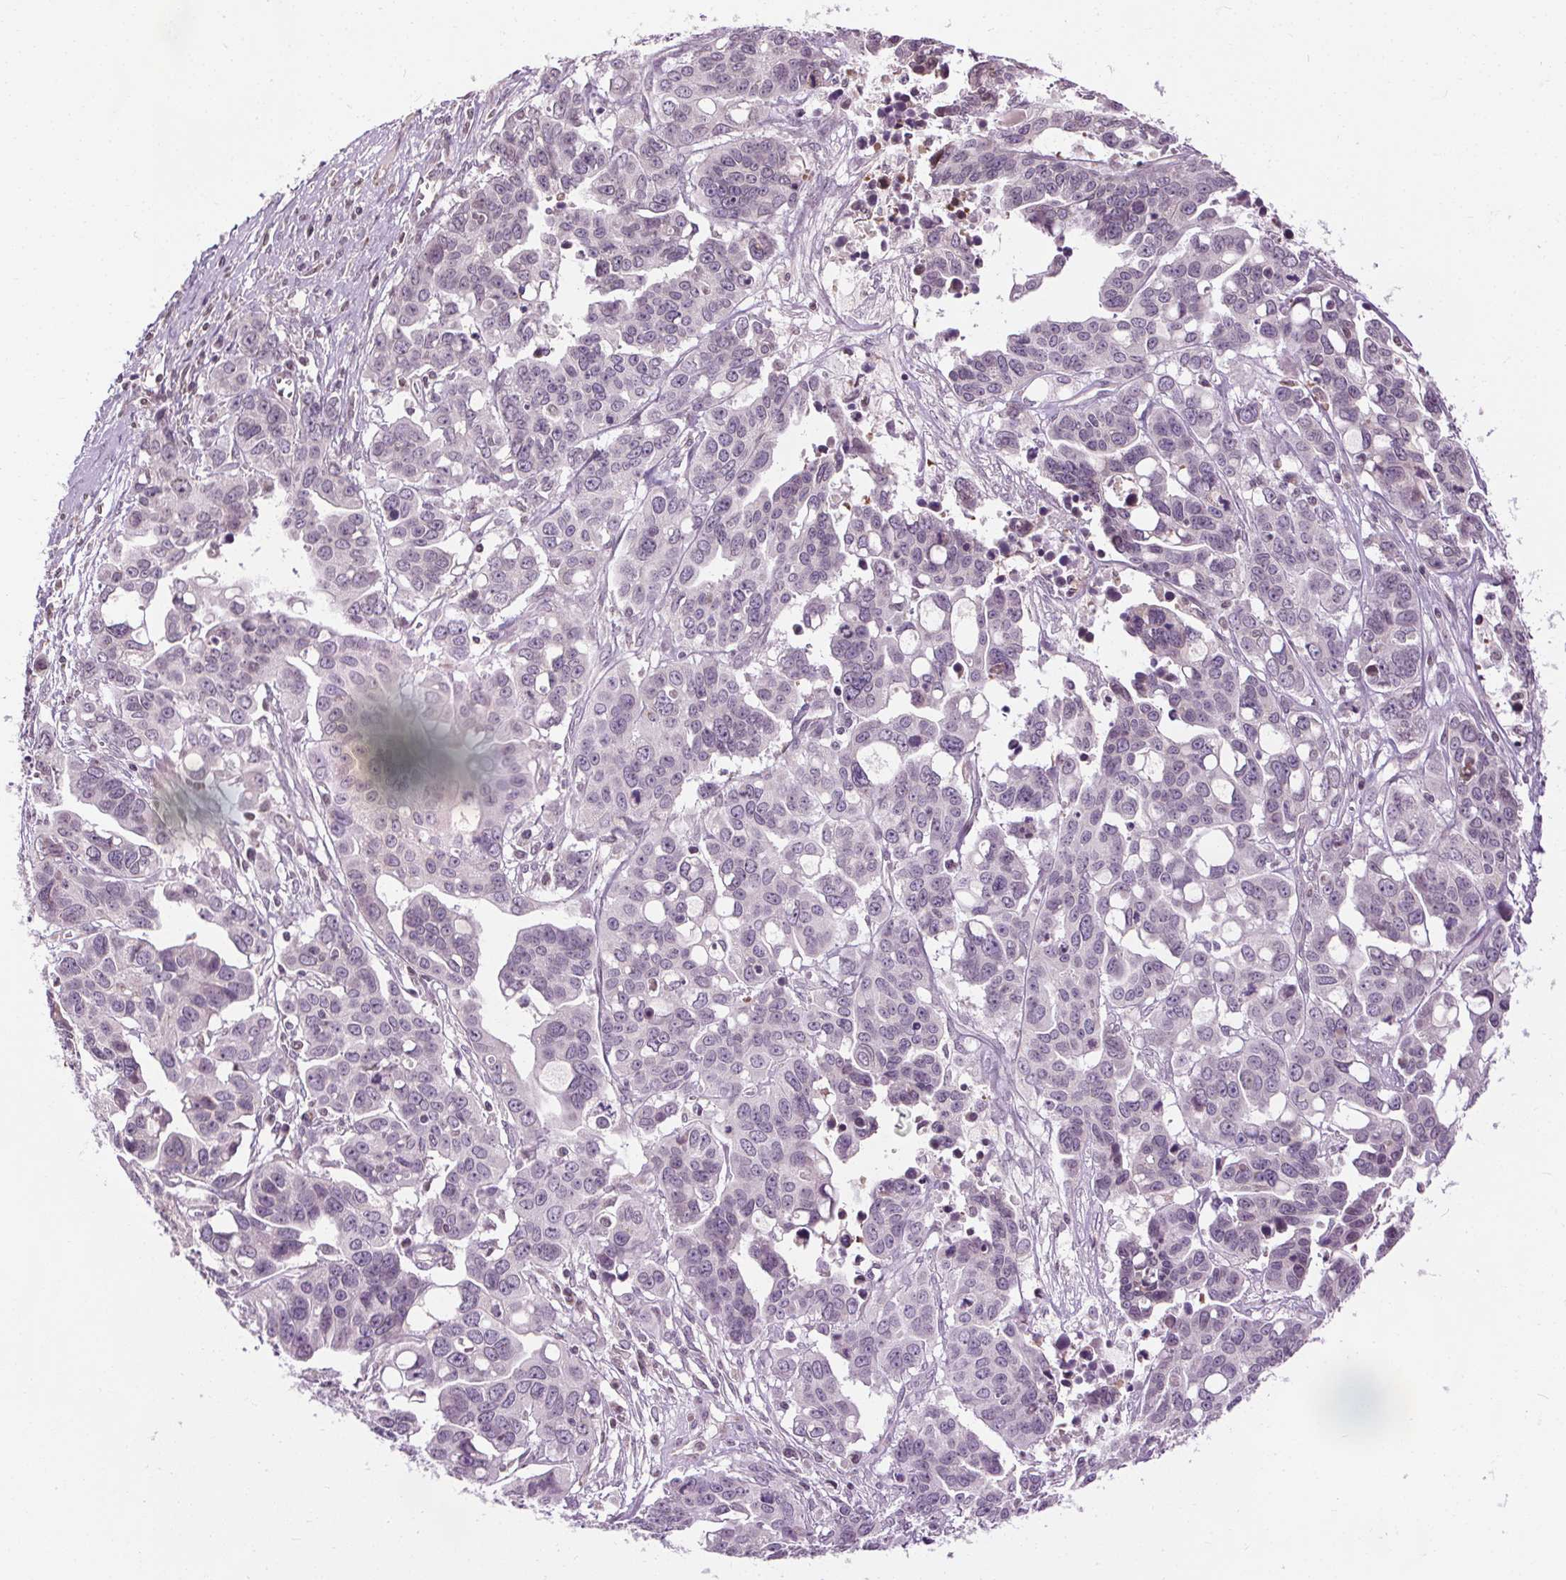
{"staining": {"intensity": "negative", "quantity": "none", "location": "none"}, "tissue": "ovarian cancer", "cell_type": "Tumor cells", "image_type": "cancer", "snomed": [{"axis": "morphology", "description": "Carcinoma, endometroid"}, {"axis": "topography", "description": "Ovary"}], "caption": "Tumor cells are negative for protein expression in human endometroid carcinoma (ovarian). The staining is performed using DAB (3,3'-diaminobenzidine) brown chromogen with nuclei counter-stained in using hematoxylin.", "gene": "LFNG", "patient": {"sex": "female", "age": 78}}